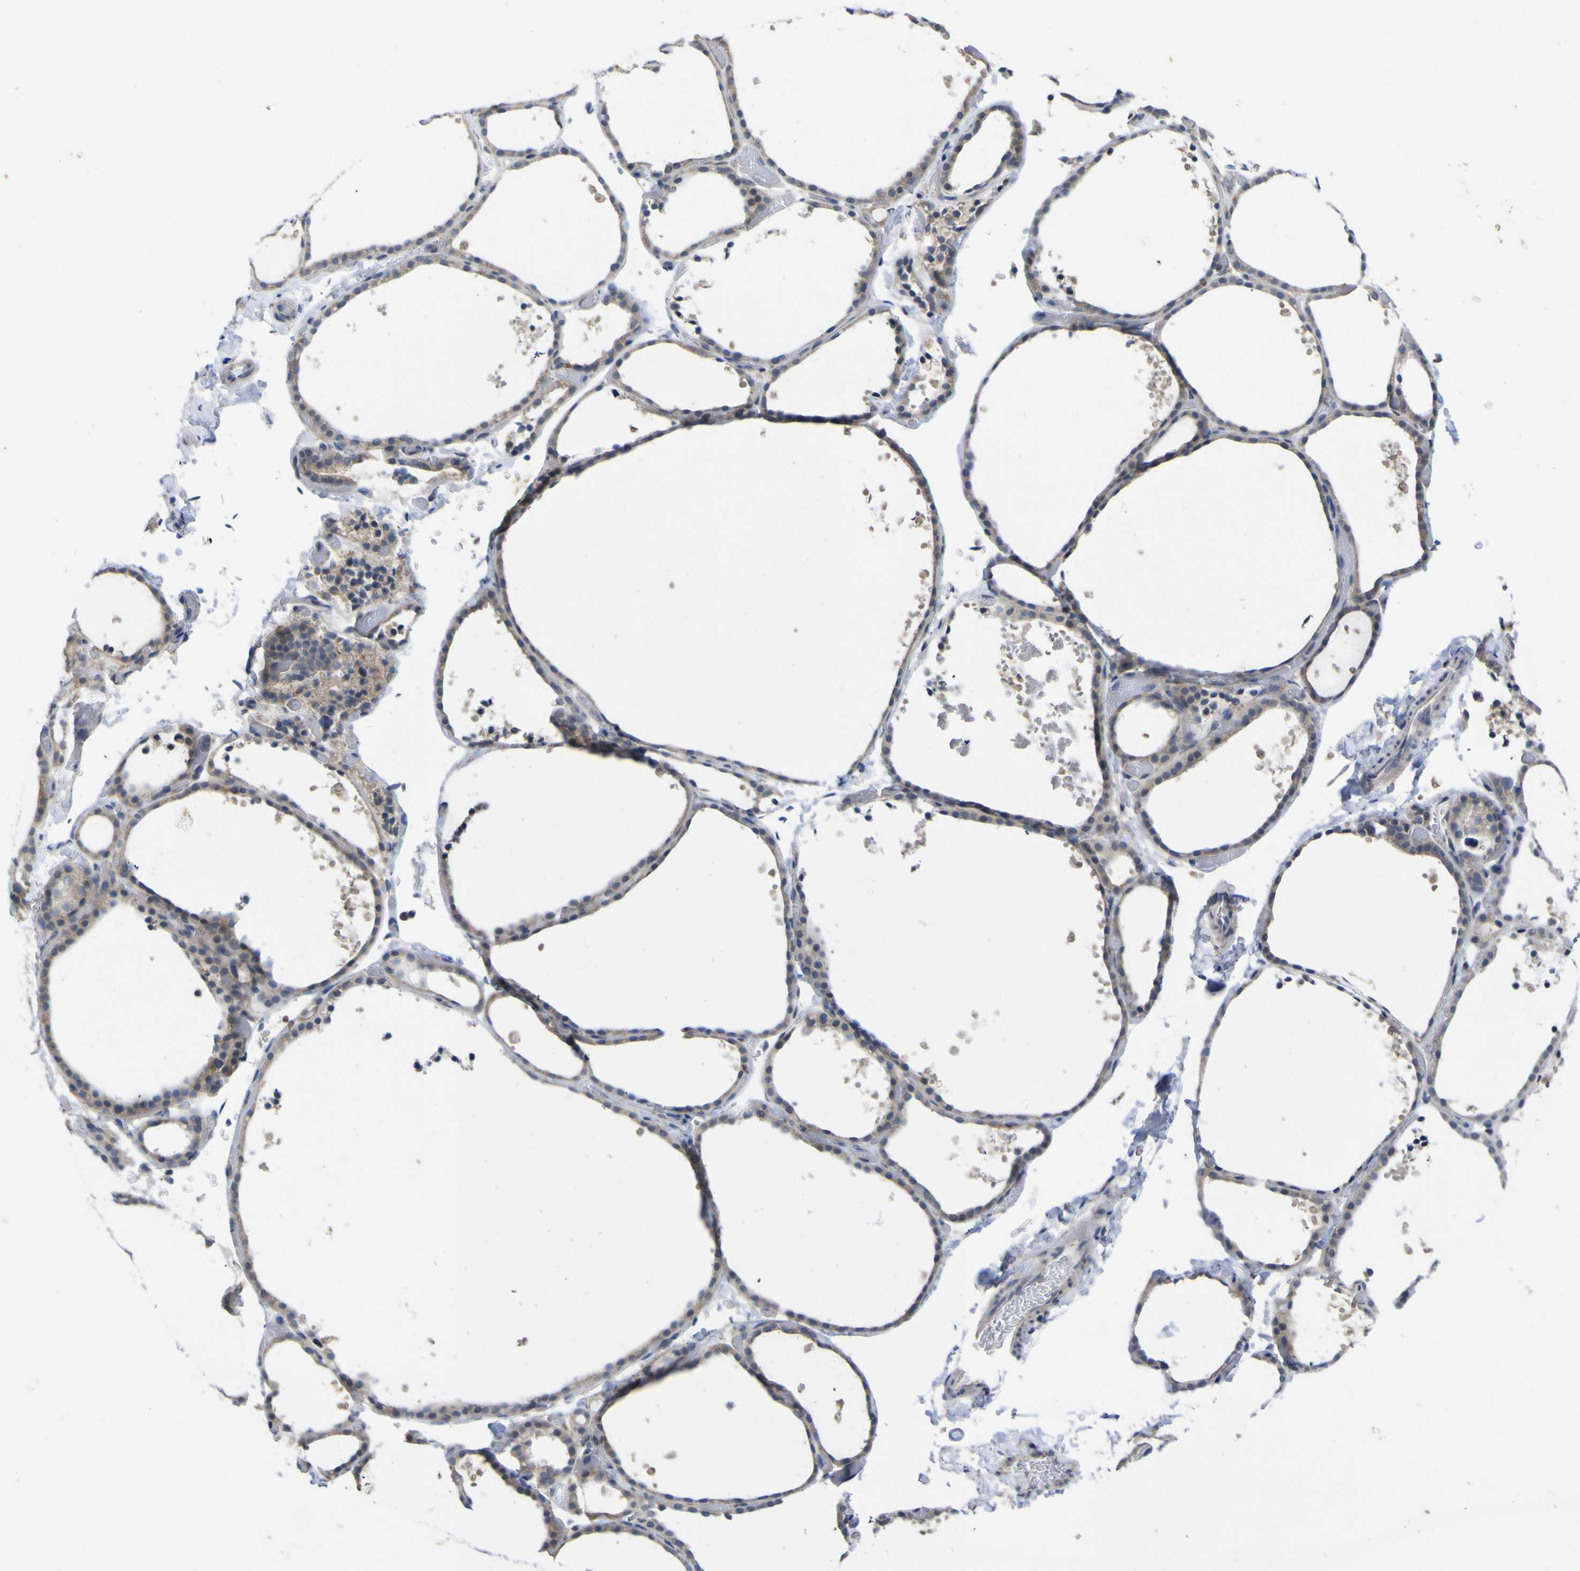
{"staining": {"intensity": "weak", "quantity": ">75%", "location": "cytoplasmic/membranous"}, "tissue": "thyroid gland", "cell_type": "Glandular cells", "image_type": "normal", "snomed": [{"axis": "morphology", "description": "Normal tissue, NOS"}, {"axis": "topography", "description": "Thyroid gland"}], "caption": "Thyroid gland stained with DAB (3,3'-diaminobenzidine) immunohistochemistry (IHC) displays low levels of weak cytoplasmic/membranous positivity in about >75% of glandular cells.", "gene": "TNFRSF11A", "patient": {"sex": "female", "age": 44}}